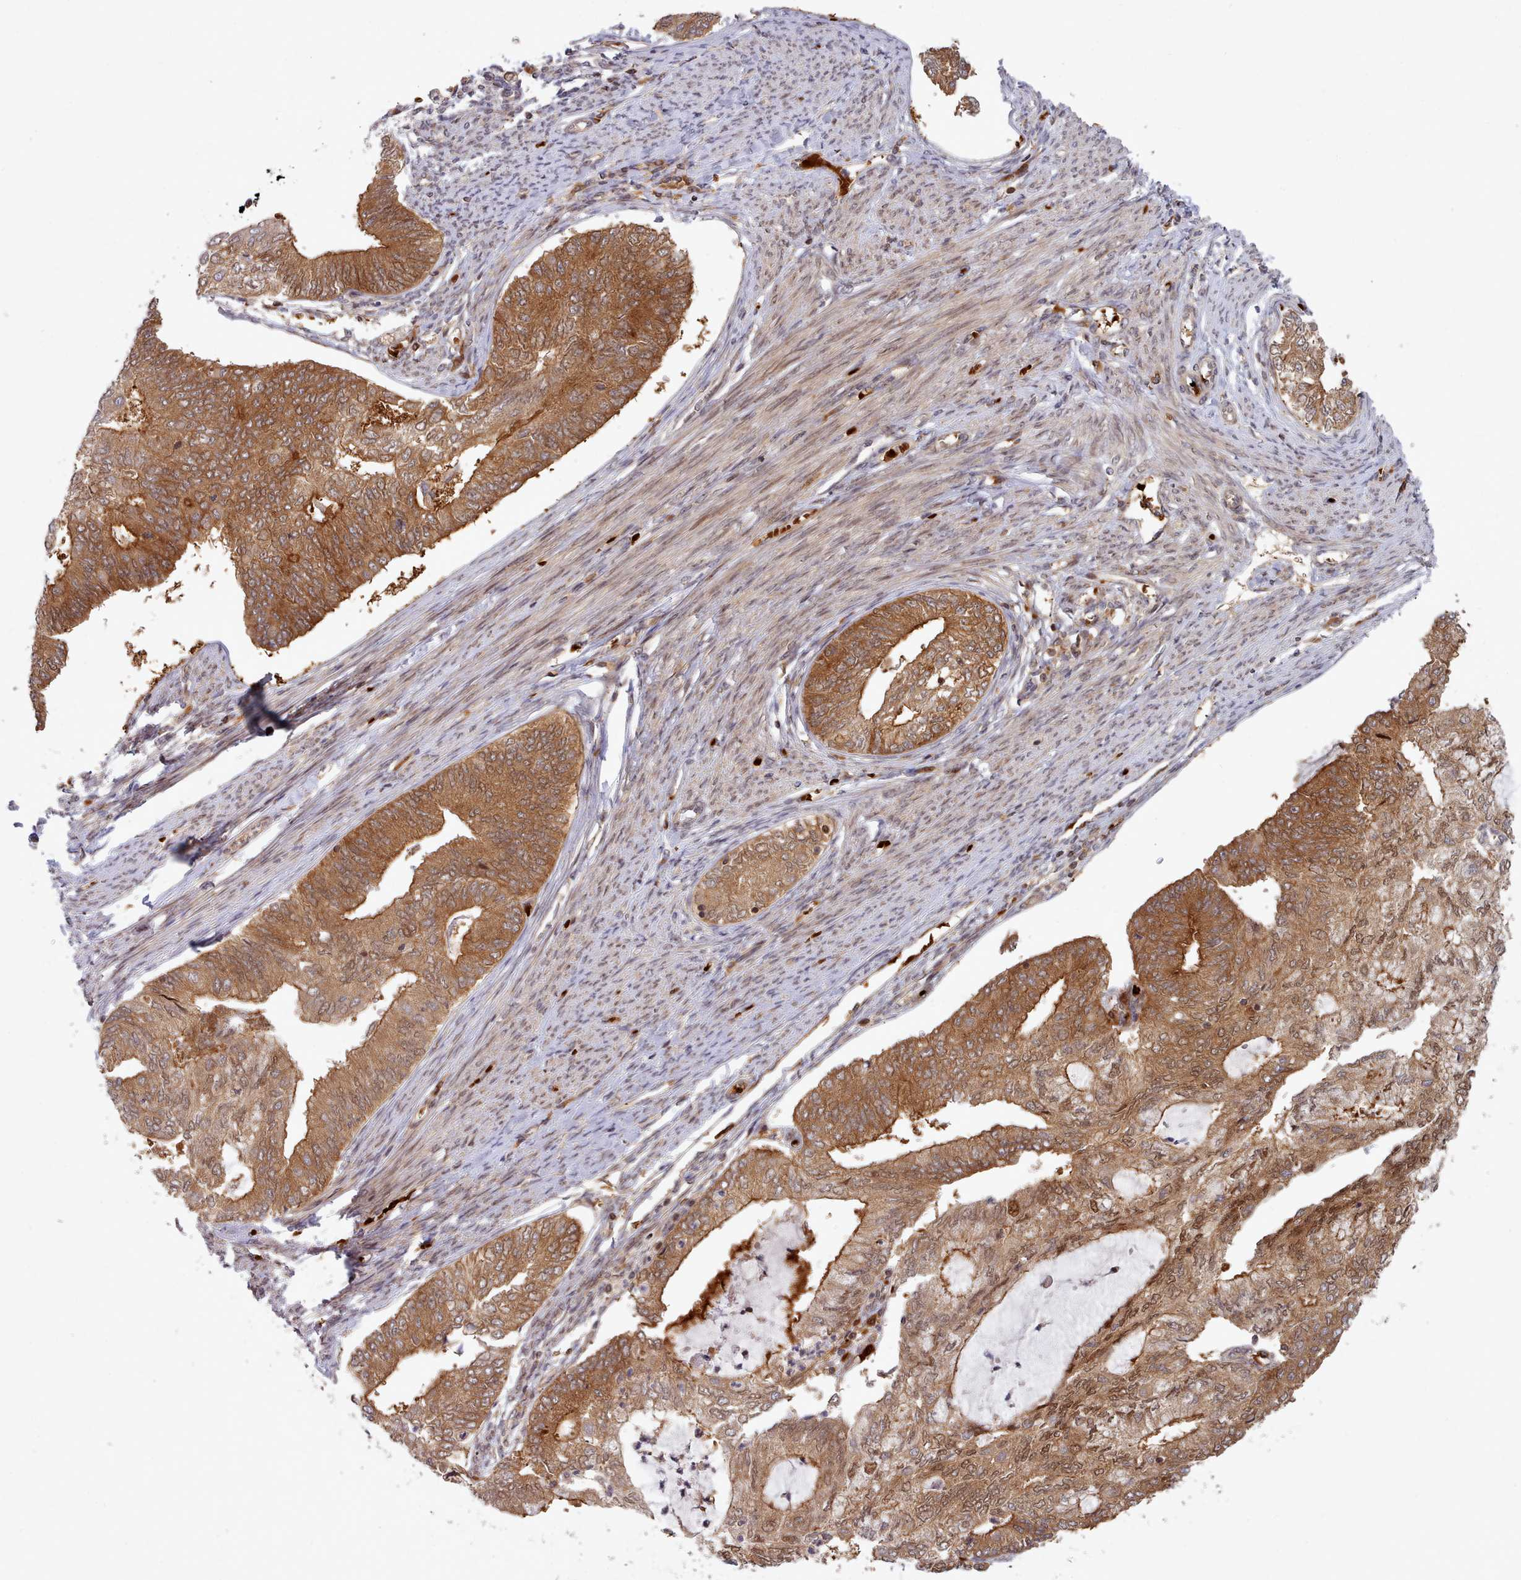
{"staining": {"intensity": "moderate", "quantity": ">75%", "location": "cytoplasmic/membranous"}, "tissue": "endometrial cancer", "cell_type": "Tumor cells", "image_type": "cancer", "snomed": [{"axis": "morphology", "description": "Adenocarcinoma, NOS"}, {"axis": "topography", "description": "Endometrium"}], "caption": "A micrograph of human endometrial cancer stained for a protein demonstrates moderate cytoplasmic/membranous brown staining in tumor cells.", "gene": "UBE2G1", "patient": {"sex": "female", "age": 68}}